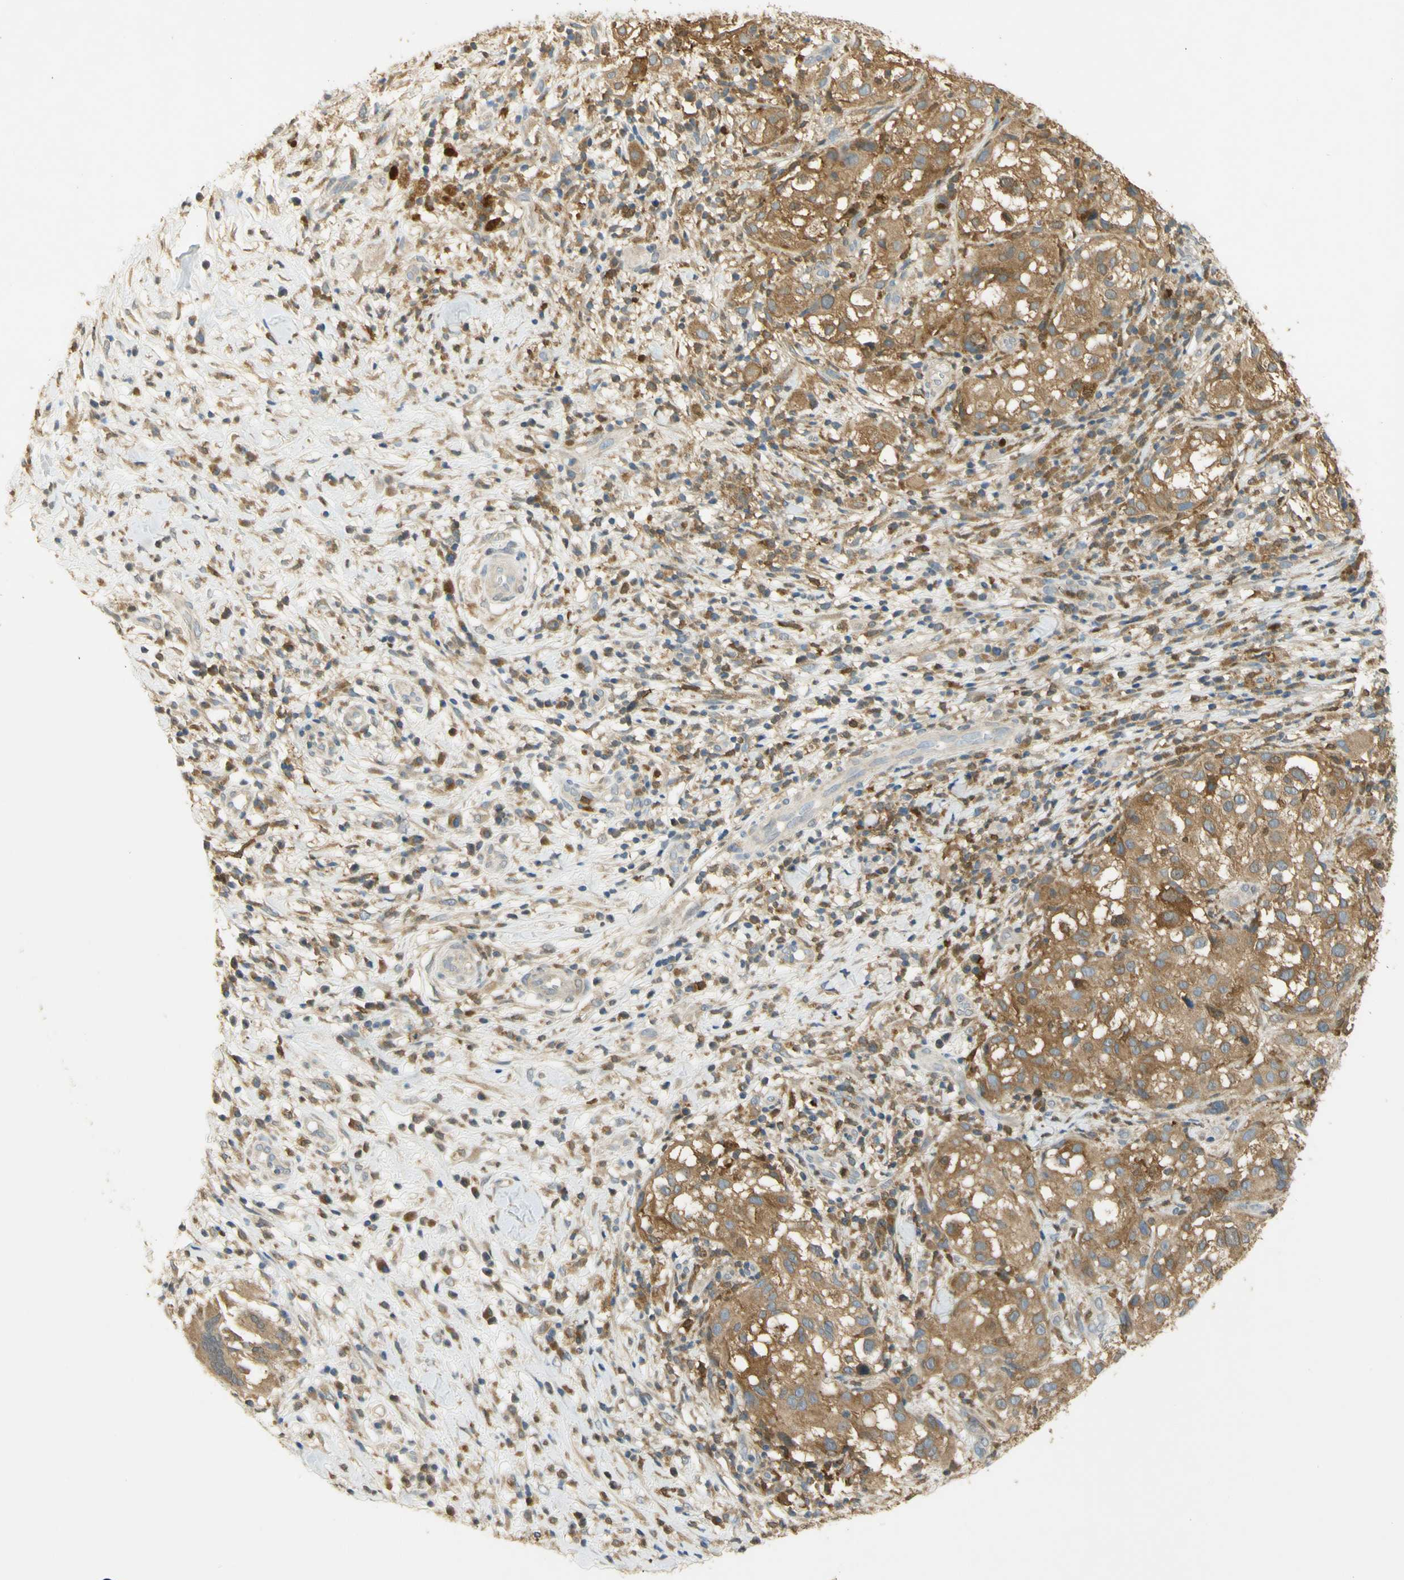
{"staining": {"intensity": "moderate", "quantity": ">75%", "location": "cytoplasmic/membranous"}, "tissue": "melanoma", "cell_type": "Tumor cells", "image_type": "cancer", "snomed": [{"axis": "morphology", "description": "Necrosis, NOS"}, {"axis": "morphology", "description": "Malignant melanoma, NOS"}, {"axis": "topography", "description": "Skin"}], "caption": "Immunohistochemical staining of malignant melanoma demonstrates moderate cytoplasmic/membranous protein staining in approximately >75% of tumor cells.", "gene": "PAK1", "patient": {"sex": "female", "age": 87}}